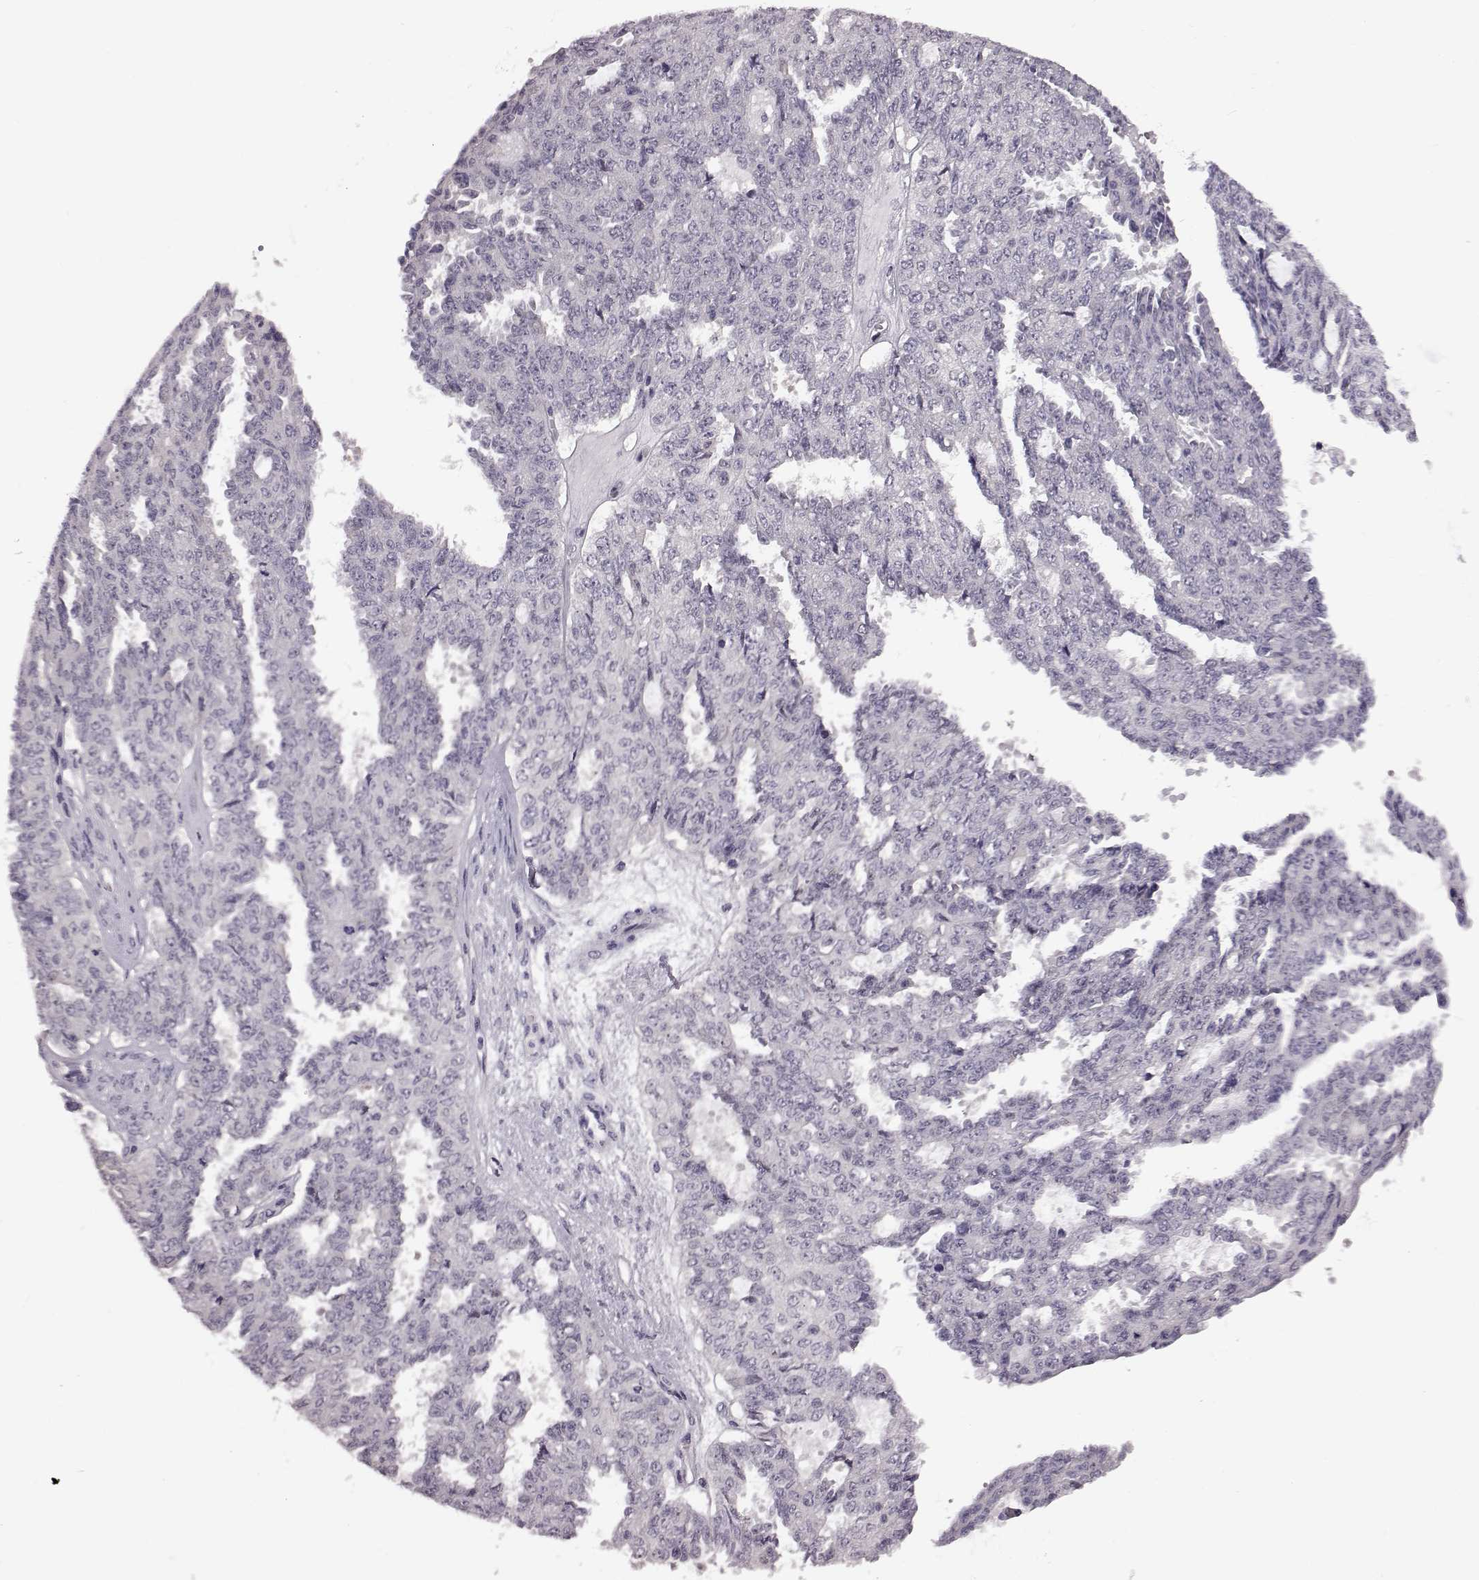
{"staining": {"intensity": "negative", "quantity": "none", "location": "none"}, "tissue": "ovarian cancer", "cell_type": "Tumor cells", "image_type": "cancer", "snomed": [{"axis": "morphology", "description": "Cystadenocarcinoma, serous, NOS"}, {"axis": "topography", "description": "Ovary"}], "caption": "Photomicrograph shows no significant protein positivity in tumor cells of ovarian cancer (serous cystadenocarcinoma).", "gene": "C10orf62", "patient": {"sex": "female", "age": 71}}